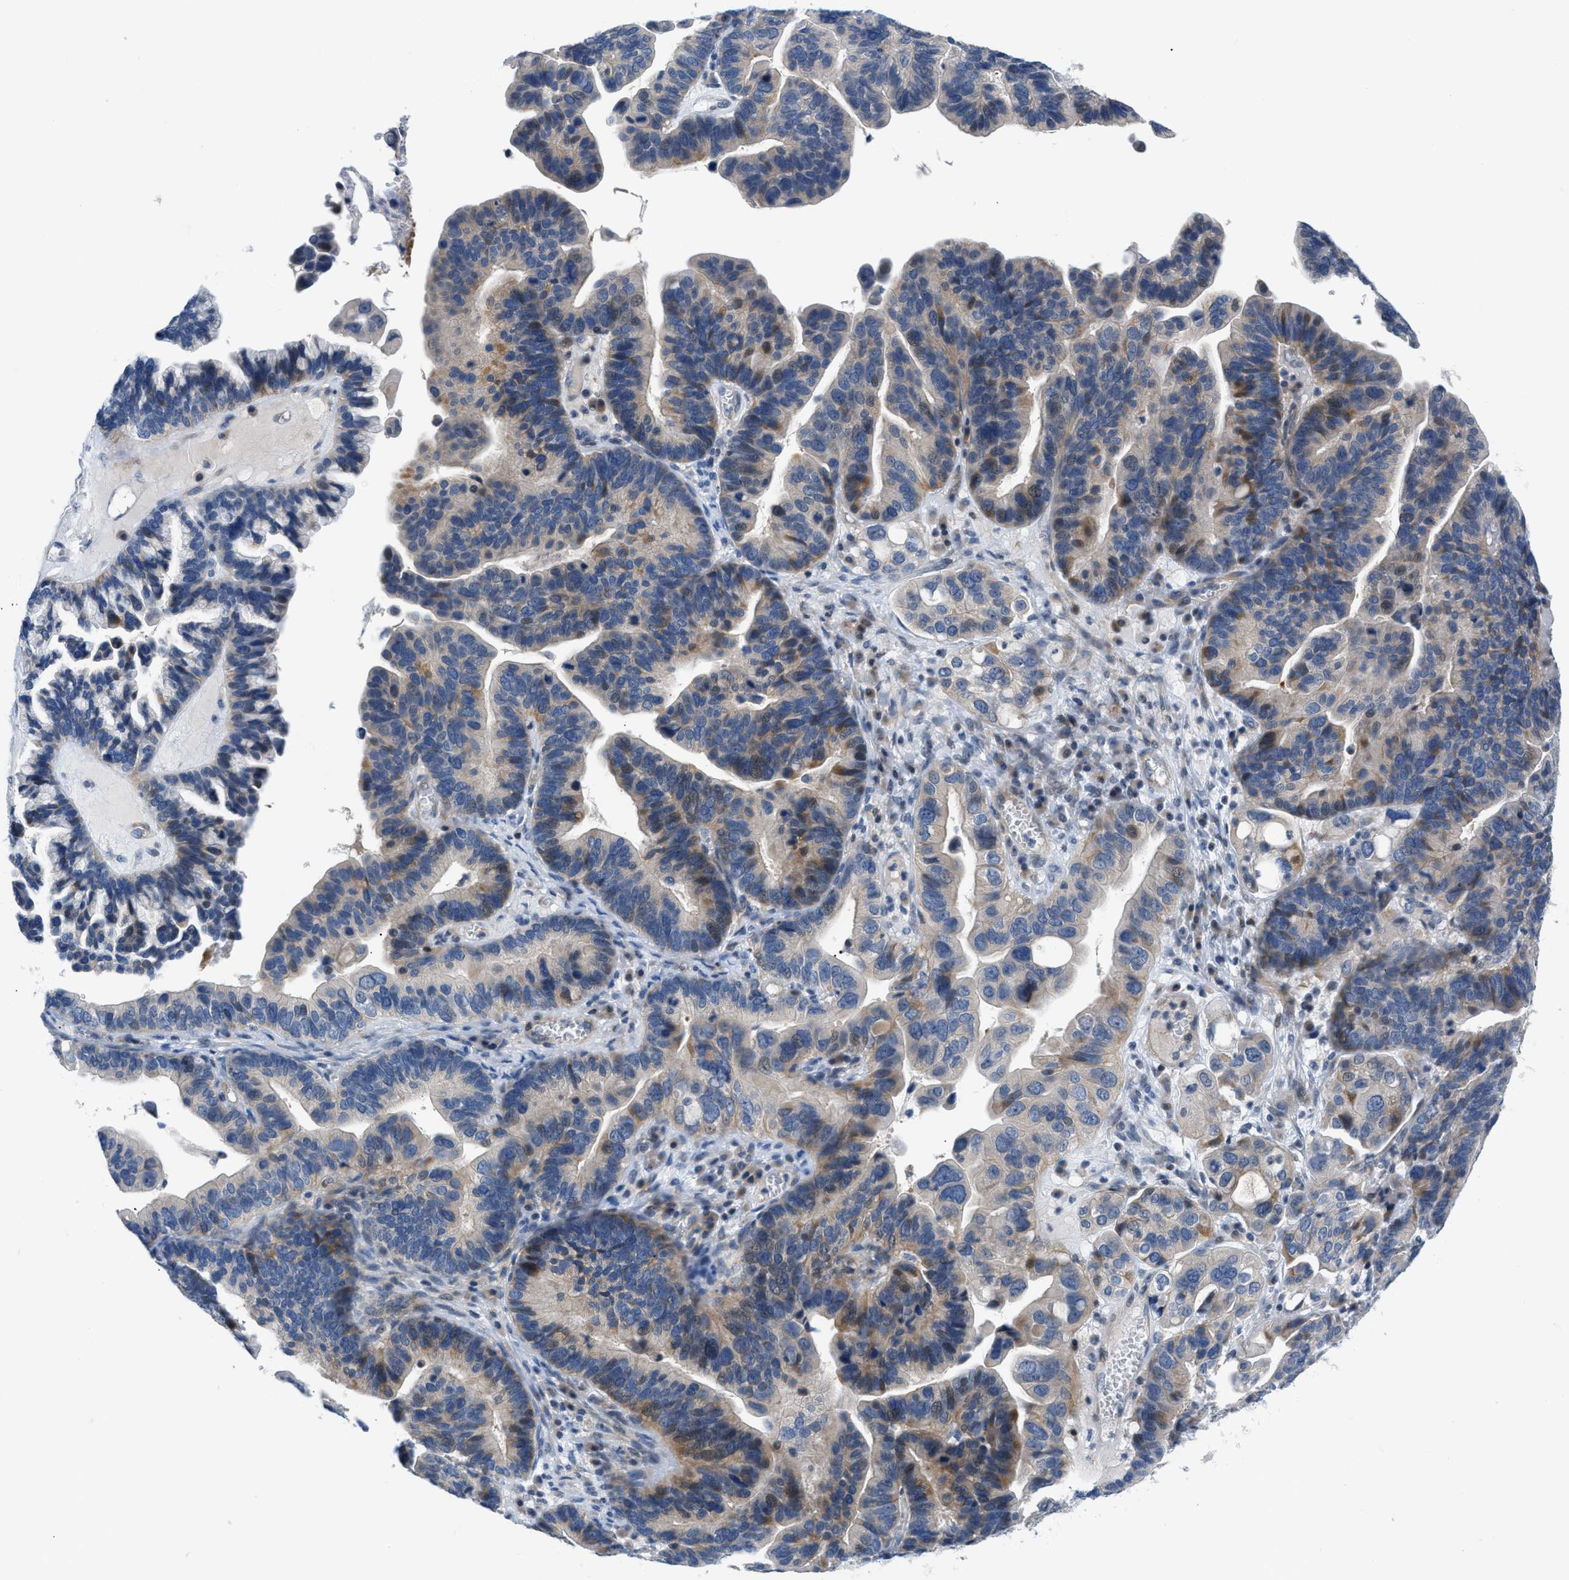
{"staining": {"intensity": "moderate", "quantity": "25%-75%", "location": "cytoplasmic/membranous,nuclear"}, "tissue": "ovarian cancer", "cell_type": "Tumor cells", "image_type": "cancer", "snomed": [{"axis": "morphology", "description": "Cystadenocarcinoma, serous, NOS"}, {"axis": "topography", "description": "Ovary"}], "caption": "A brown stain highlights moderate cytoplasmic/membranous and nuclear staining of a protein in human serous cystadenocarcinoma (ovarian) tumor cells. (Stains: DAB (3,3'-diaminobenzidine) in brown, nuclei in blue, Microscopy: brightfield microscopy at high magnification).", "gene": "FDCSP", "patient": {"sex": "female", "age": 56}}